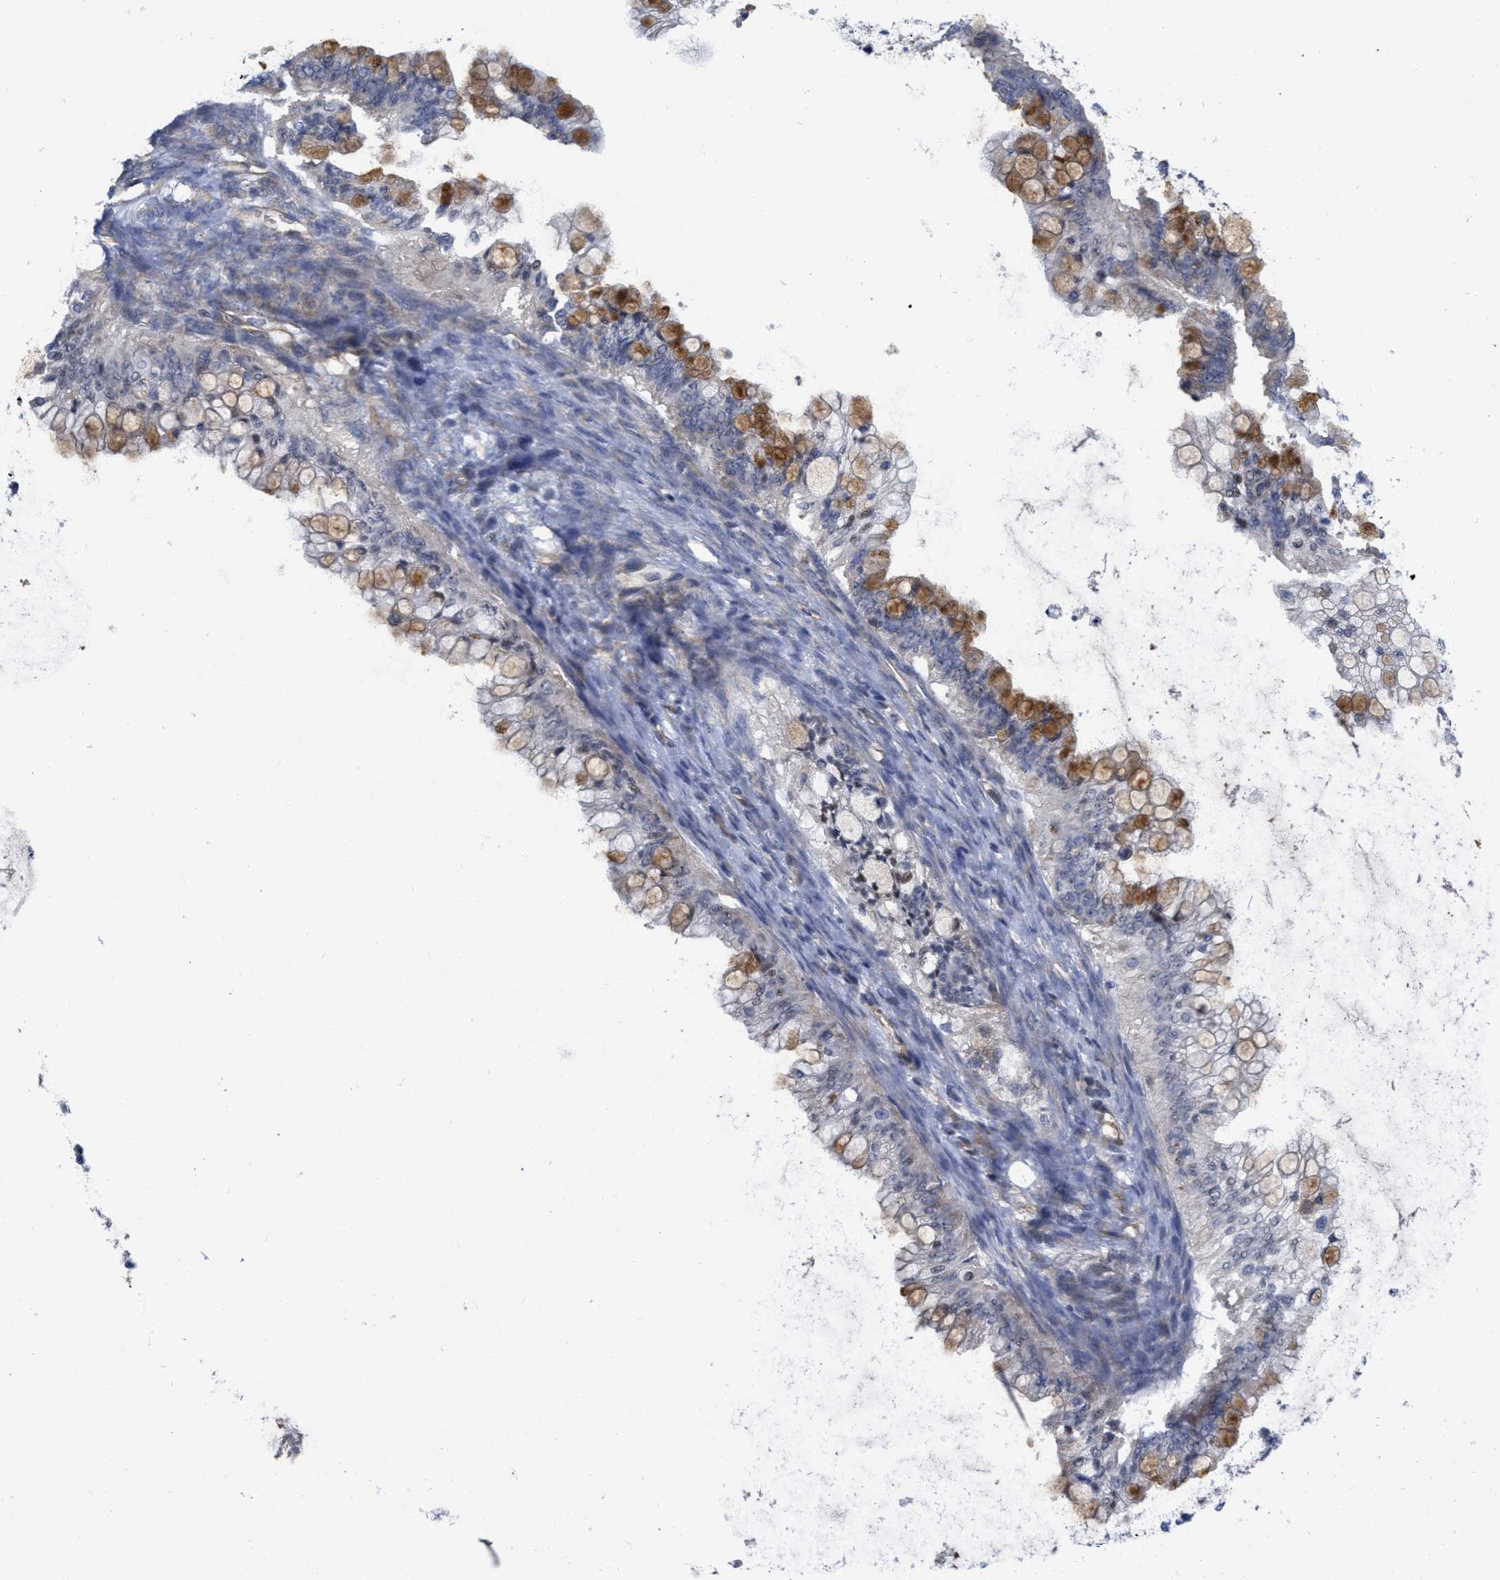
{"staining": {"intensity": "moderate", "quantity": "25%-75%", "location": "cytoplasmic/membranous"}, "tissue": "ovarian cancer", "cell_type": "Tumor cells", "image_type": "cancer", "snomed": [{"axis": "morphology", "description": "Cystadenocarcinoma, mucinous, NOS"}, {"axis": "topography", "description": "Ovary"}], "caption": "IHC micrograph of human ovarian cancer stained for a protein (brown), which shows medium levels of moderate cytoplasmic/membranous staining in about 25%-75% of tumor cells.", "gene": "ARHGEF26", "patient": {"sex": "female", "age": 57}}